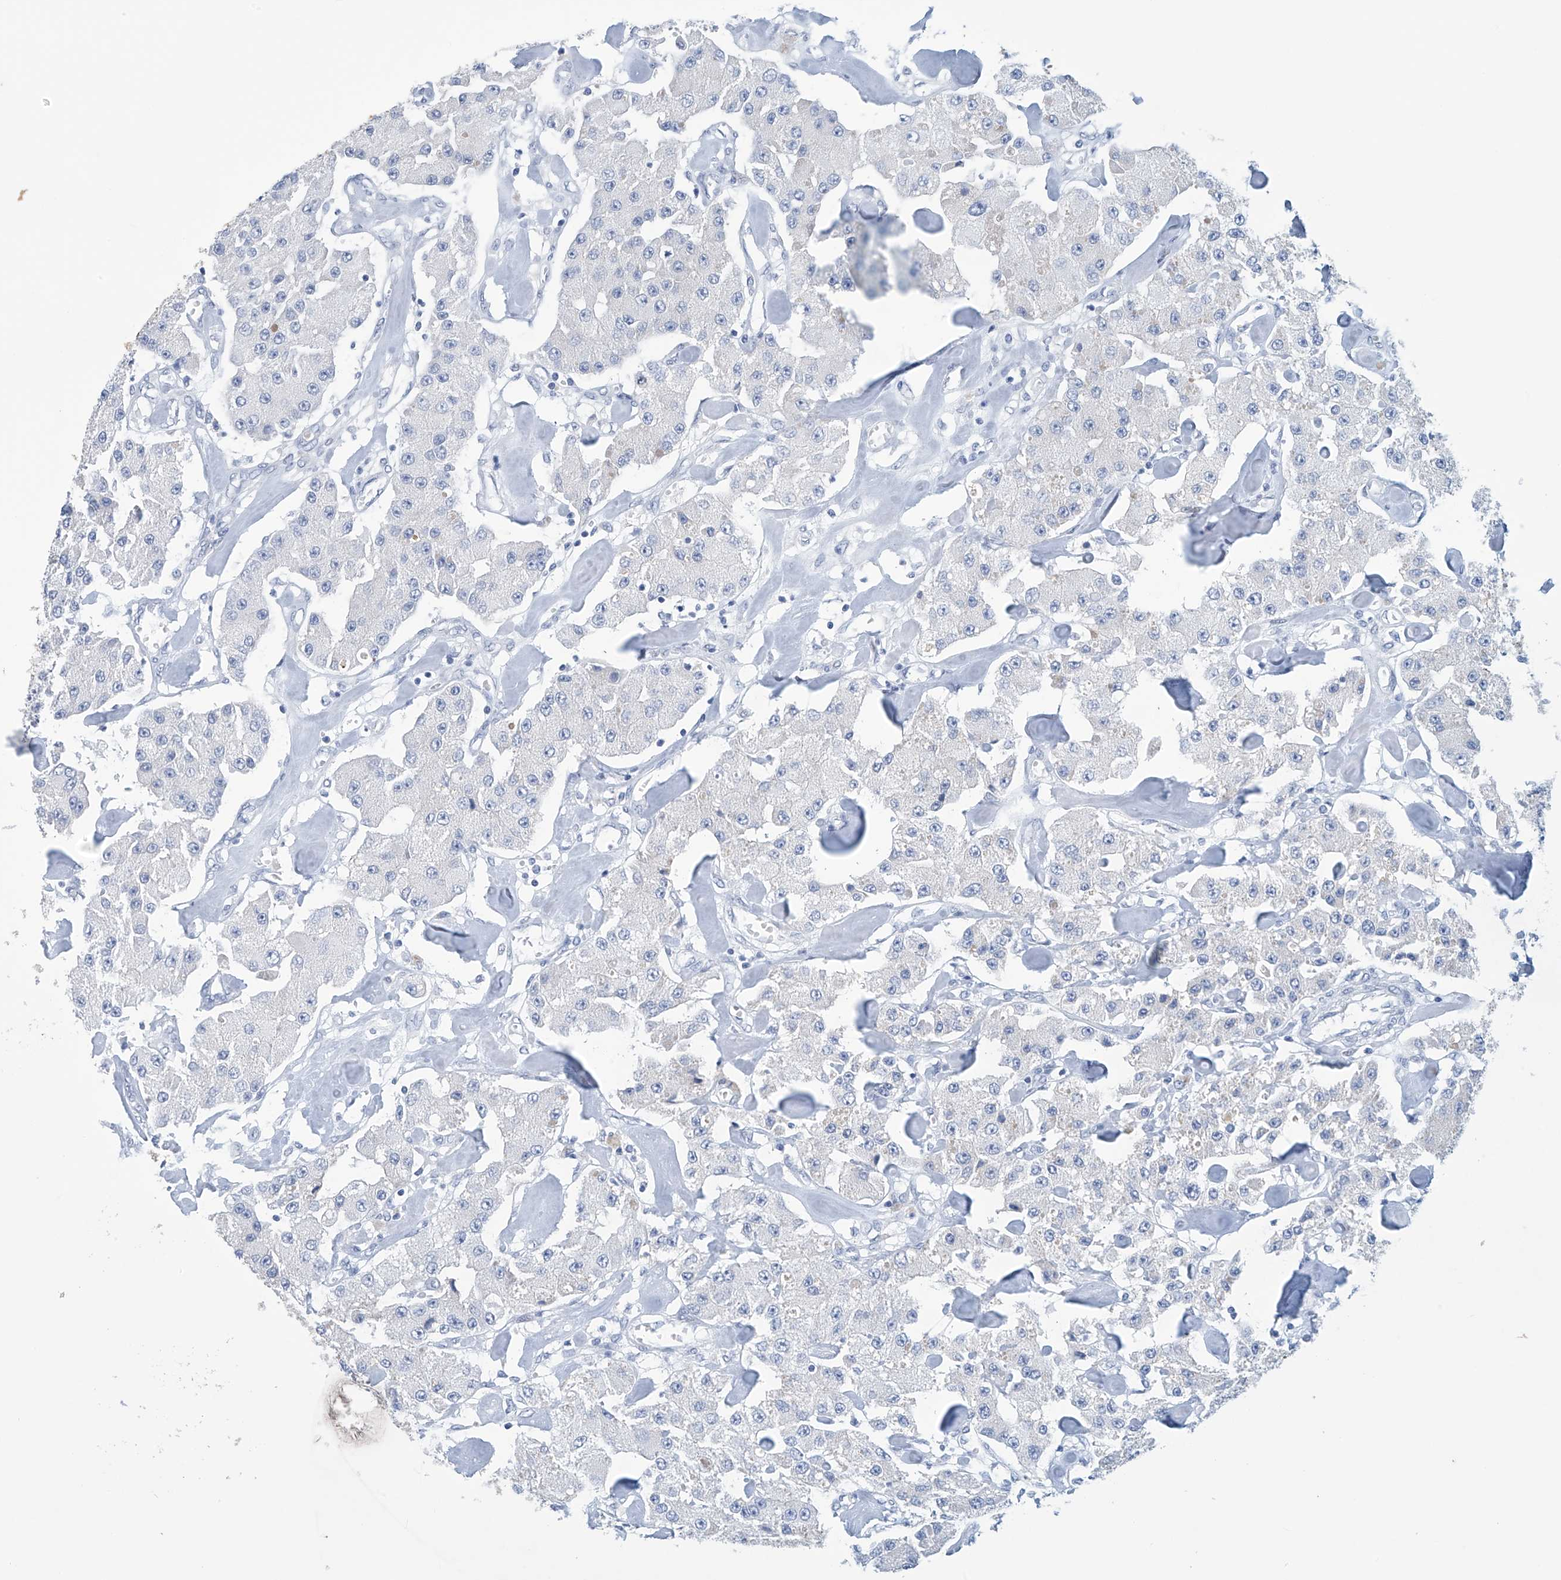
{"staining": {"intensity": "negative", "quantity": "none", "location": "none"}, "tissue": "carcinoid", "cell_type": "Tumor cells", "image_type": "cancer", "snomed": [{"axis": "morphology", "description": "Carcinoid, malignant, NOS"}, {"axis": "topography", "description": "Pancreas"}], "caption": "Tumor cells are negative for brown protein staining in carcinoid (malignant). (Stains: DAB (3,3'-diaminobenzidine) immunohistochemistry with hematoxylin counter stain, Microscopy: brightfield microscopy at high magnification).", "gene": "DSP", "patient": {"sex": "male", "age": 41}}